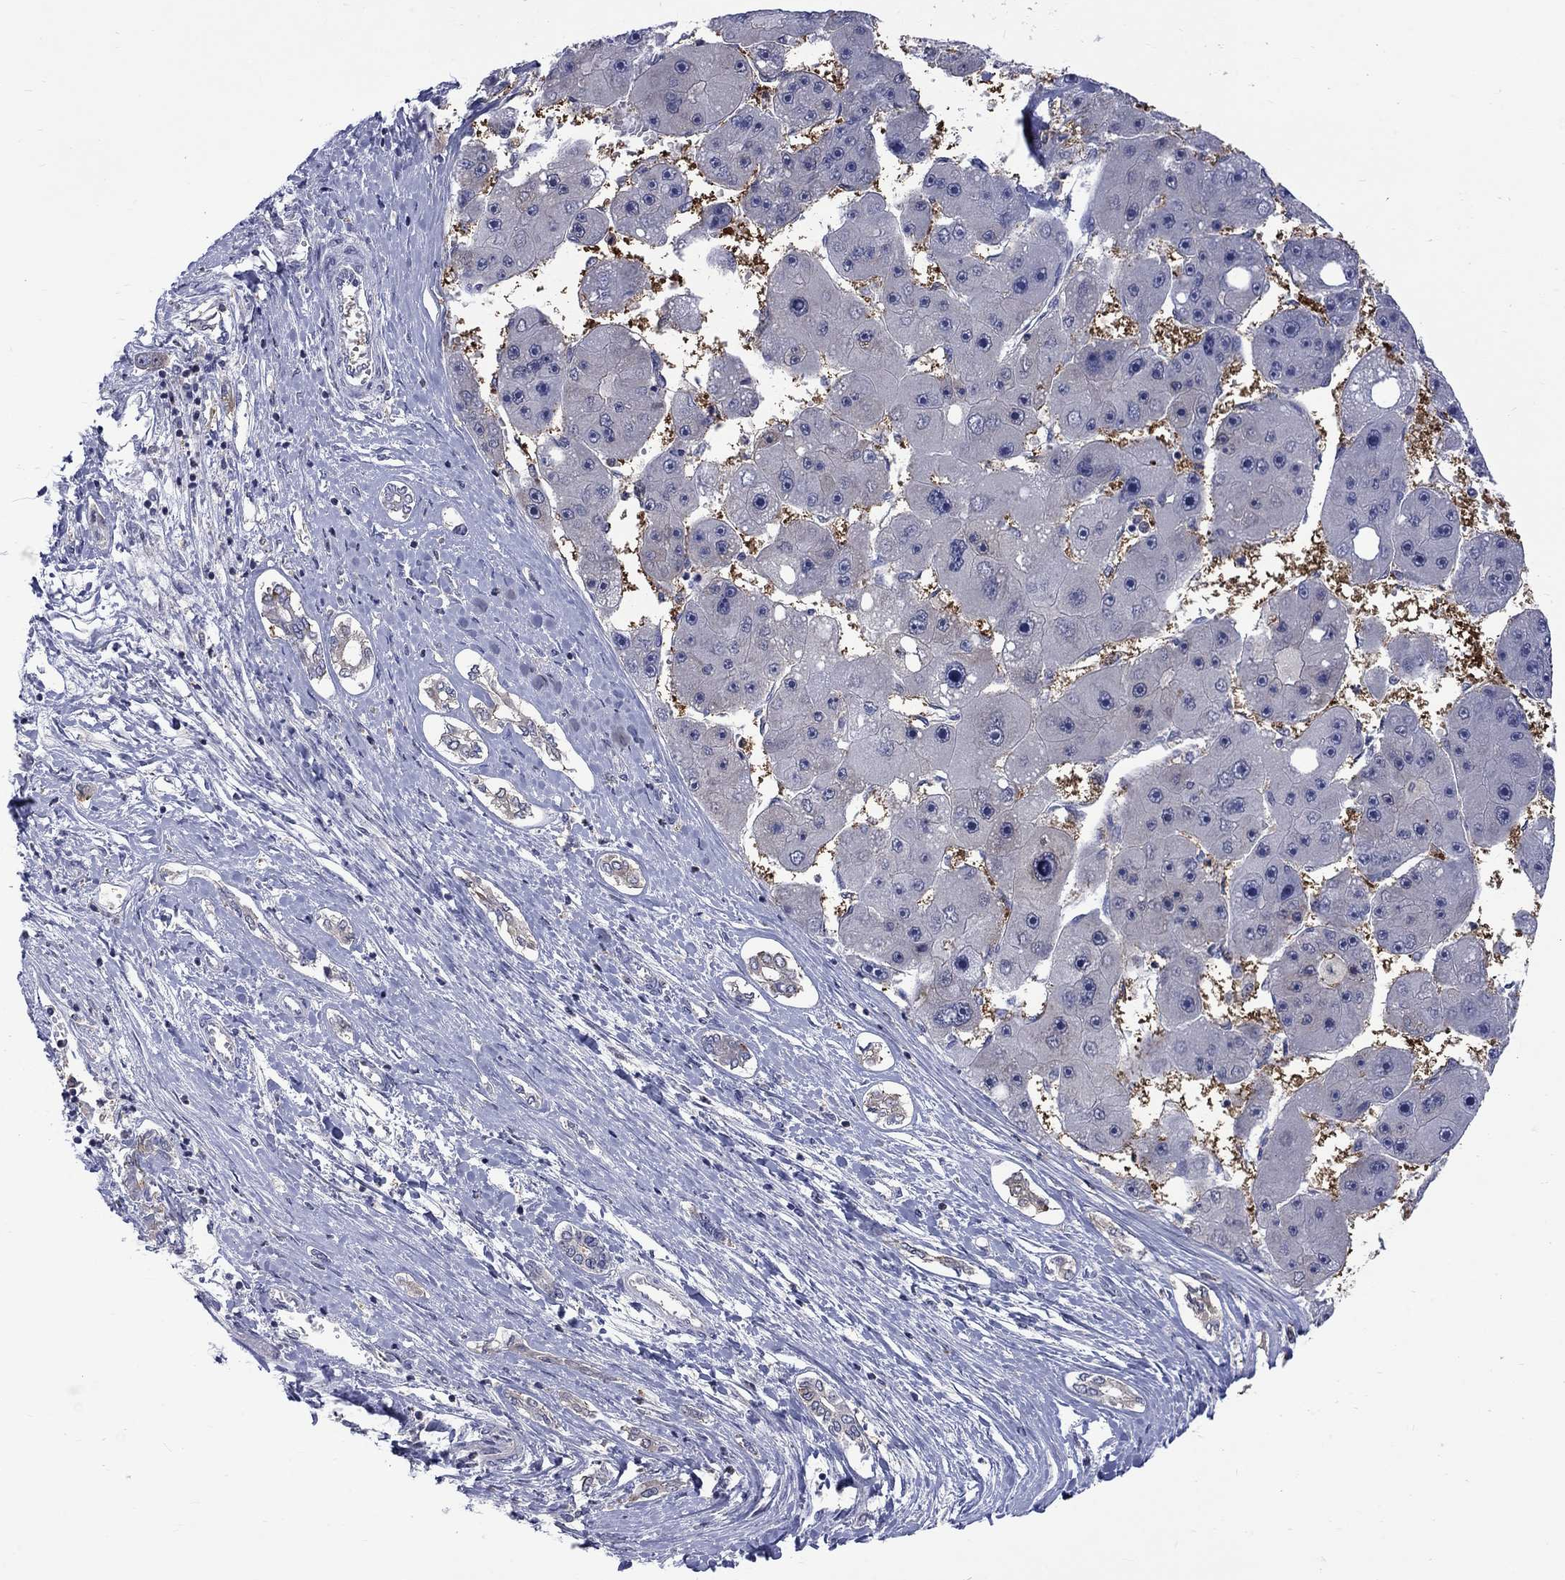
{"staining": {"intensity": "negative", "quantity": "none", "location": "none"}, "tissue": "liver cancer", "cell_type": "Tumor cells", "image_type": "cancer", "snomed": [{"axis": "morphology", "description": "Carcinoma, Hepatocellular, NOS"}, {"axis": "topography", "description": "Liver"}], "caption": "An IHC histopathology image of liver cancer is shown. There is no staining in tumor cells of liver cancer.", "gene": "HKDC1", "patient": {"sex": "female", "age": 61}}